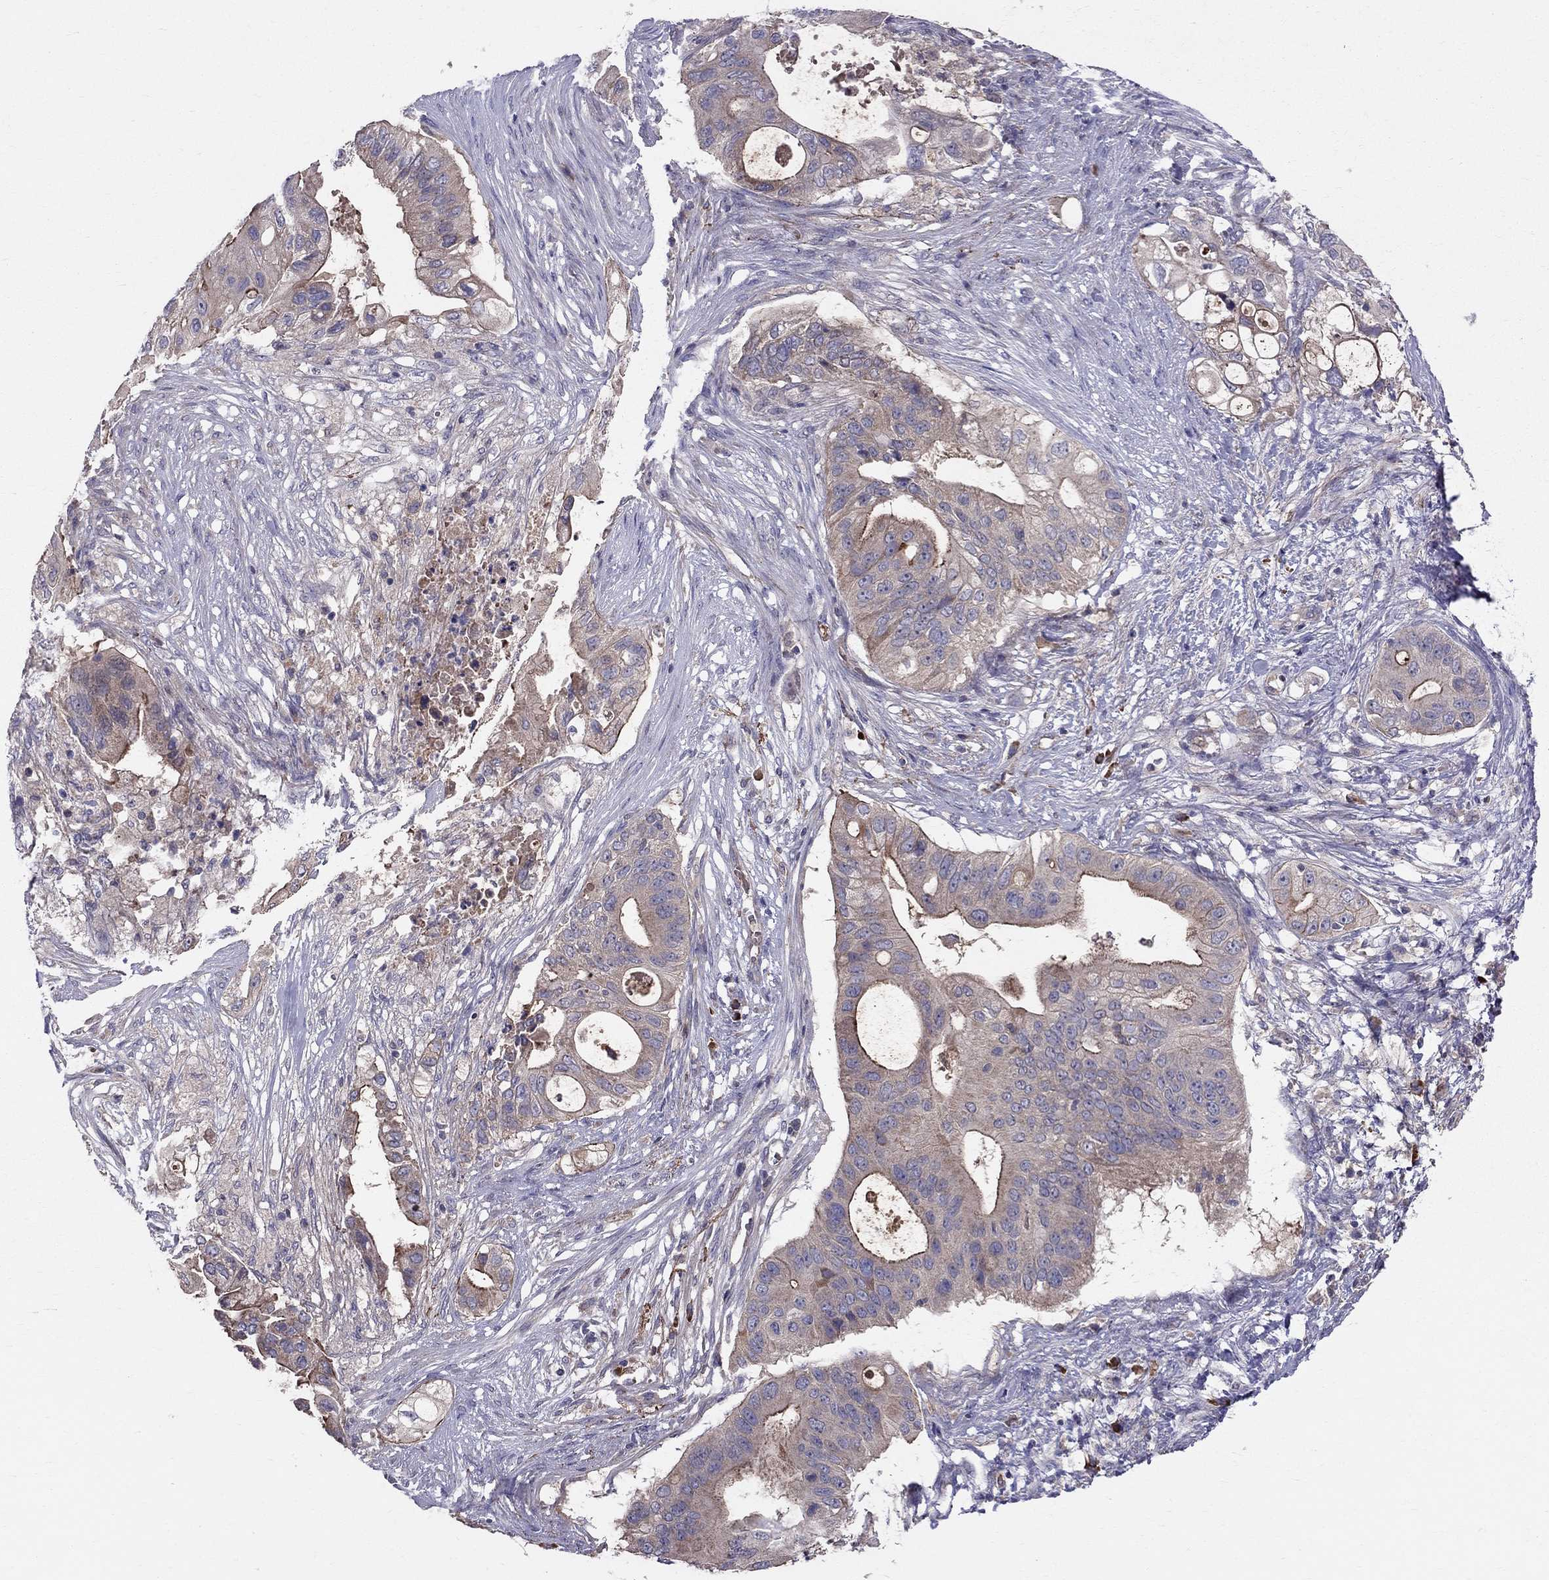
{"staining": {"intensity": "strong", "quantity": "<25%", "location": "cytoplasmic/membranous"}, "tissue": "pancreatic cancer", "cell_type": "Tumor cells", "image_type": "cancer", "snomed": [{"axis": "morphology", "description": "Adenocarcinoma, NOS"}, {"axis": "topography", "description": "Pancreas"}], "caption": "Brown immunohistochemical staining in human pancreatic cancer displays strong cytoplasmic/membranous staining in about <25% of tumor cells. (DAB (3,3'-diaminobenzidine) IHC with brightfield microscopy, high magnification).", "gene": "PIK3CG", "patient": {"sex": "female", "age": 72}}